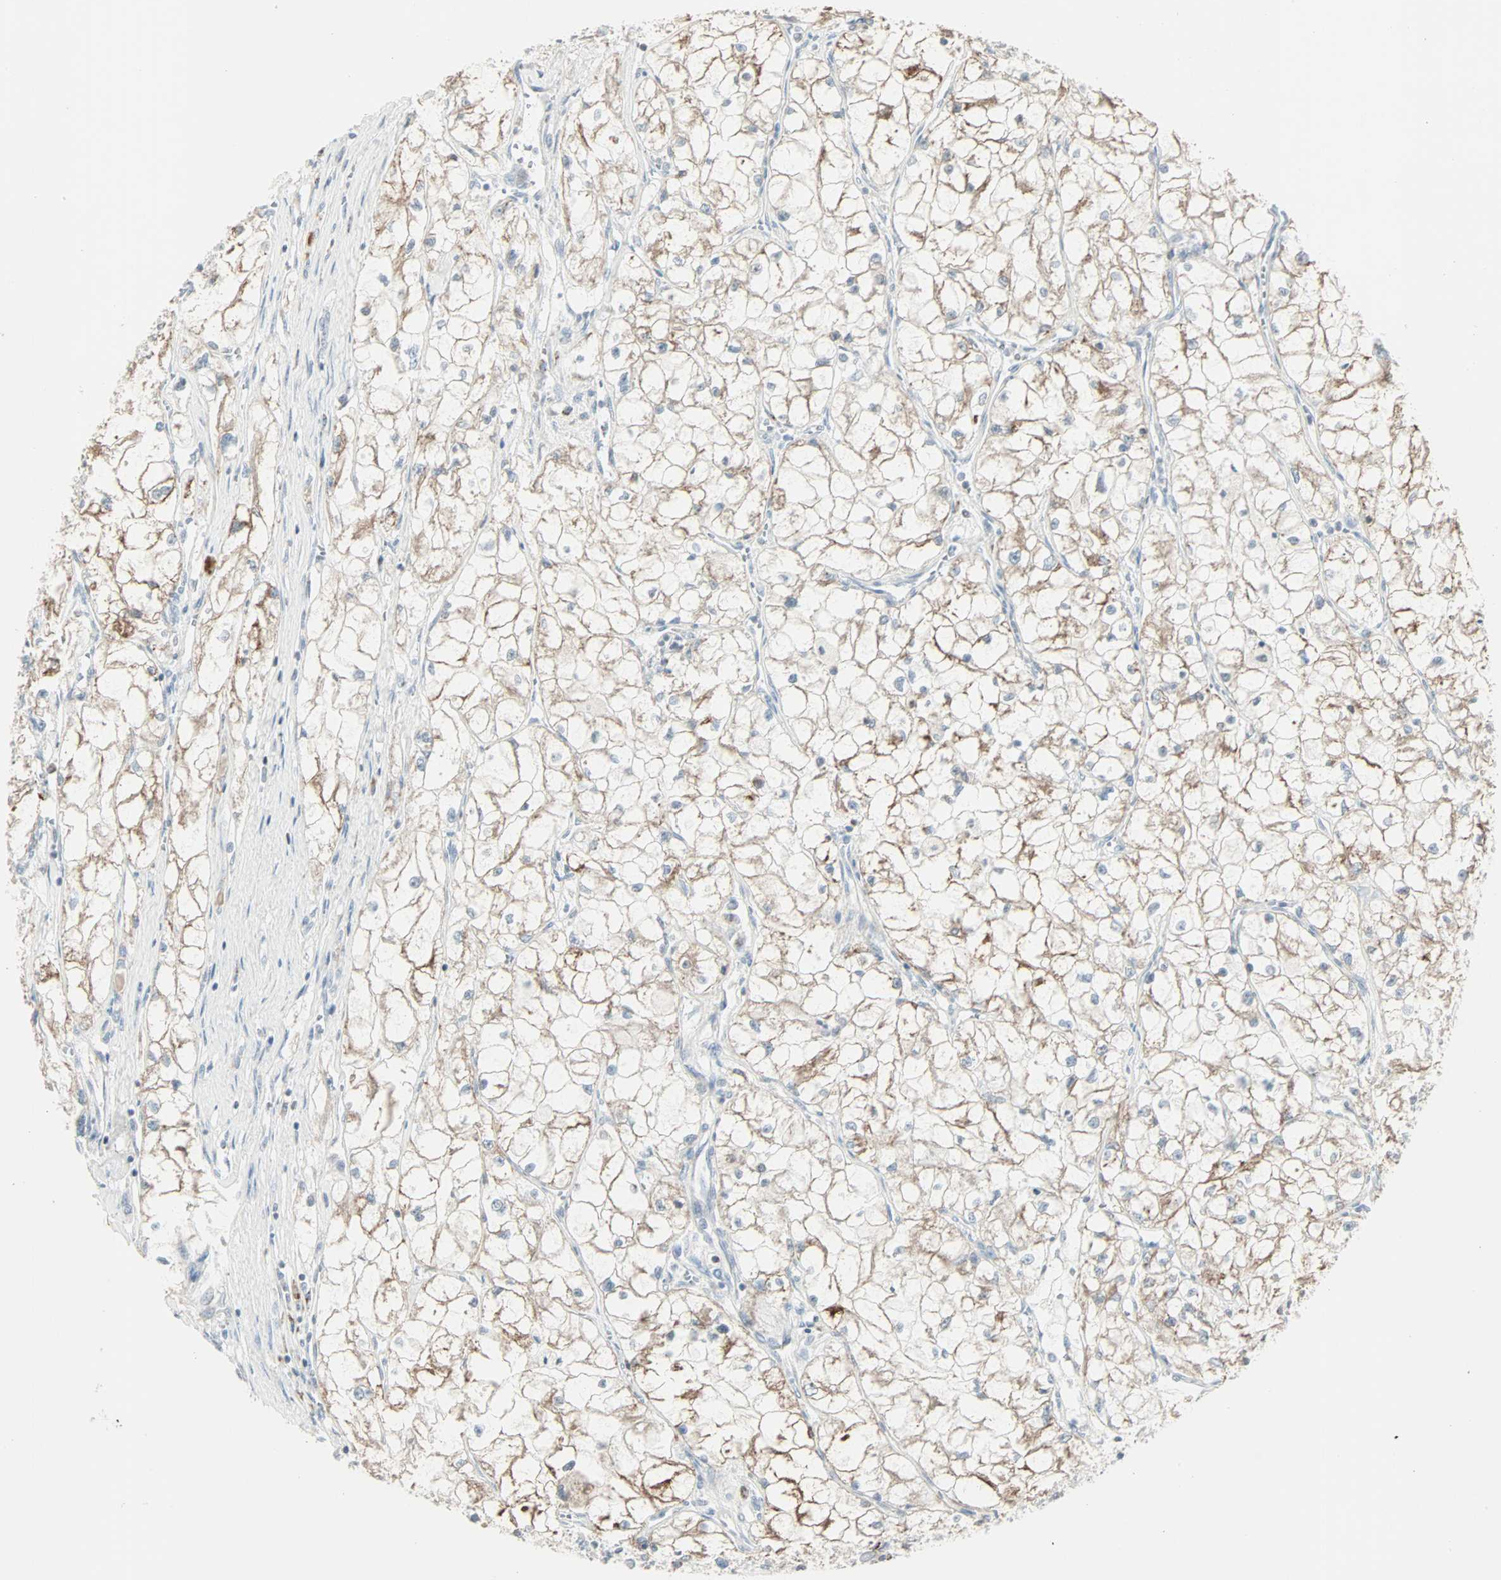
{"staining": {"intensity": "moderate", "quantity": "25%-75%", "location": "cytoplasmic/membranous"}, "tissue": "renal cancer", "cell_type": "Tumor cells", "image_type": "cancer", "snomed": [{"axis": "morphology", "description": "Adenocarcinoma, NOS"}, {"axis": "topography", "description": "Kidney"}], "caption": "Renal cancer stained with a protein marker displays moderate staining in tumor cells.", "gene": "IDH2", "patient": {"sex": "female", "age": 70}}